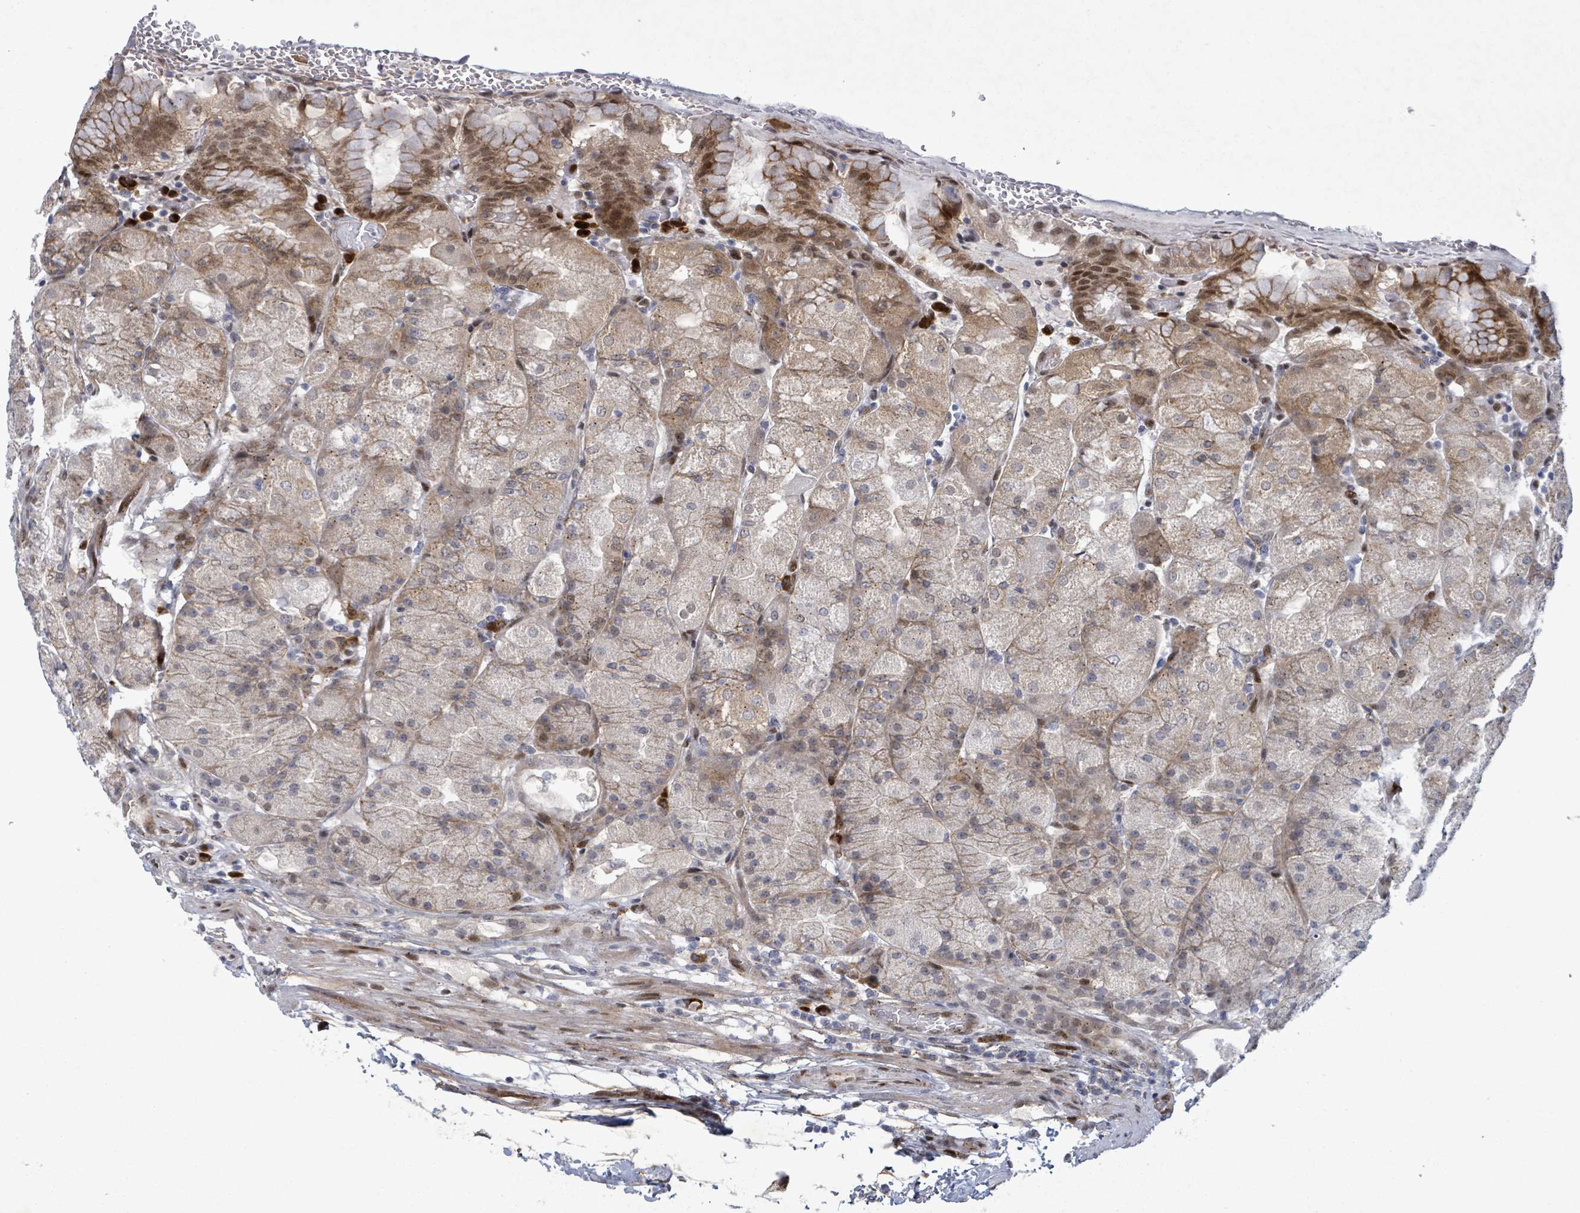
{"staining": {"intensity": "strong", "quantity": "<25%", "location": "cytoplasmic/membranous"}, "tissue": "stomach", "cell_type": "Glandular cells", "image_type": "normal", "snomed": [{"axis": "morphology", "description": "Normal tissue, NOS"}, {"axis": "topography", "description": "Stomach, upper"}, {"axis": "topography", "description": "Stomach, lower"}], "caption": "Stomach stained for a protein (brown) demonstrates strong cytoplasmic/membranous positive staining in about <25% of glandular cells.", "gene": "TUSC1", "patient": {"sex": "male", "age": 62}}